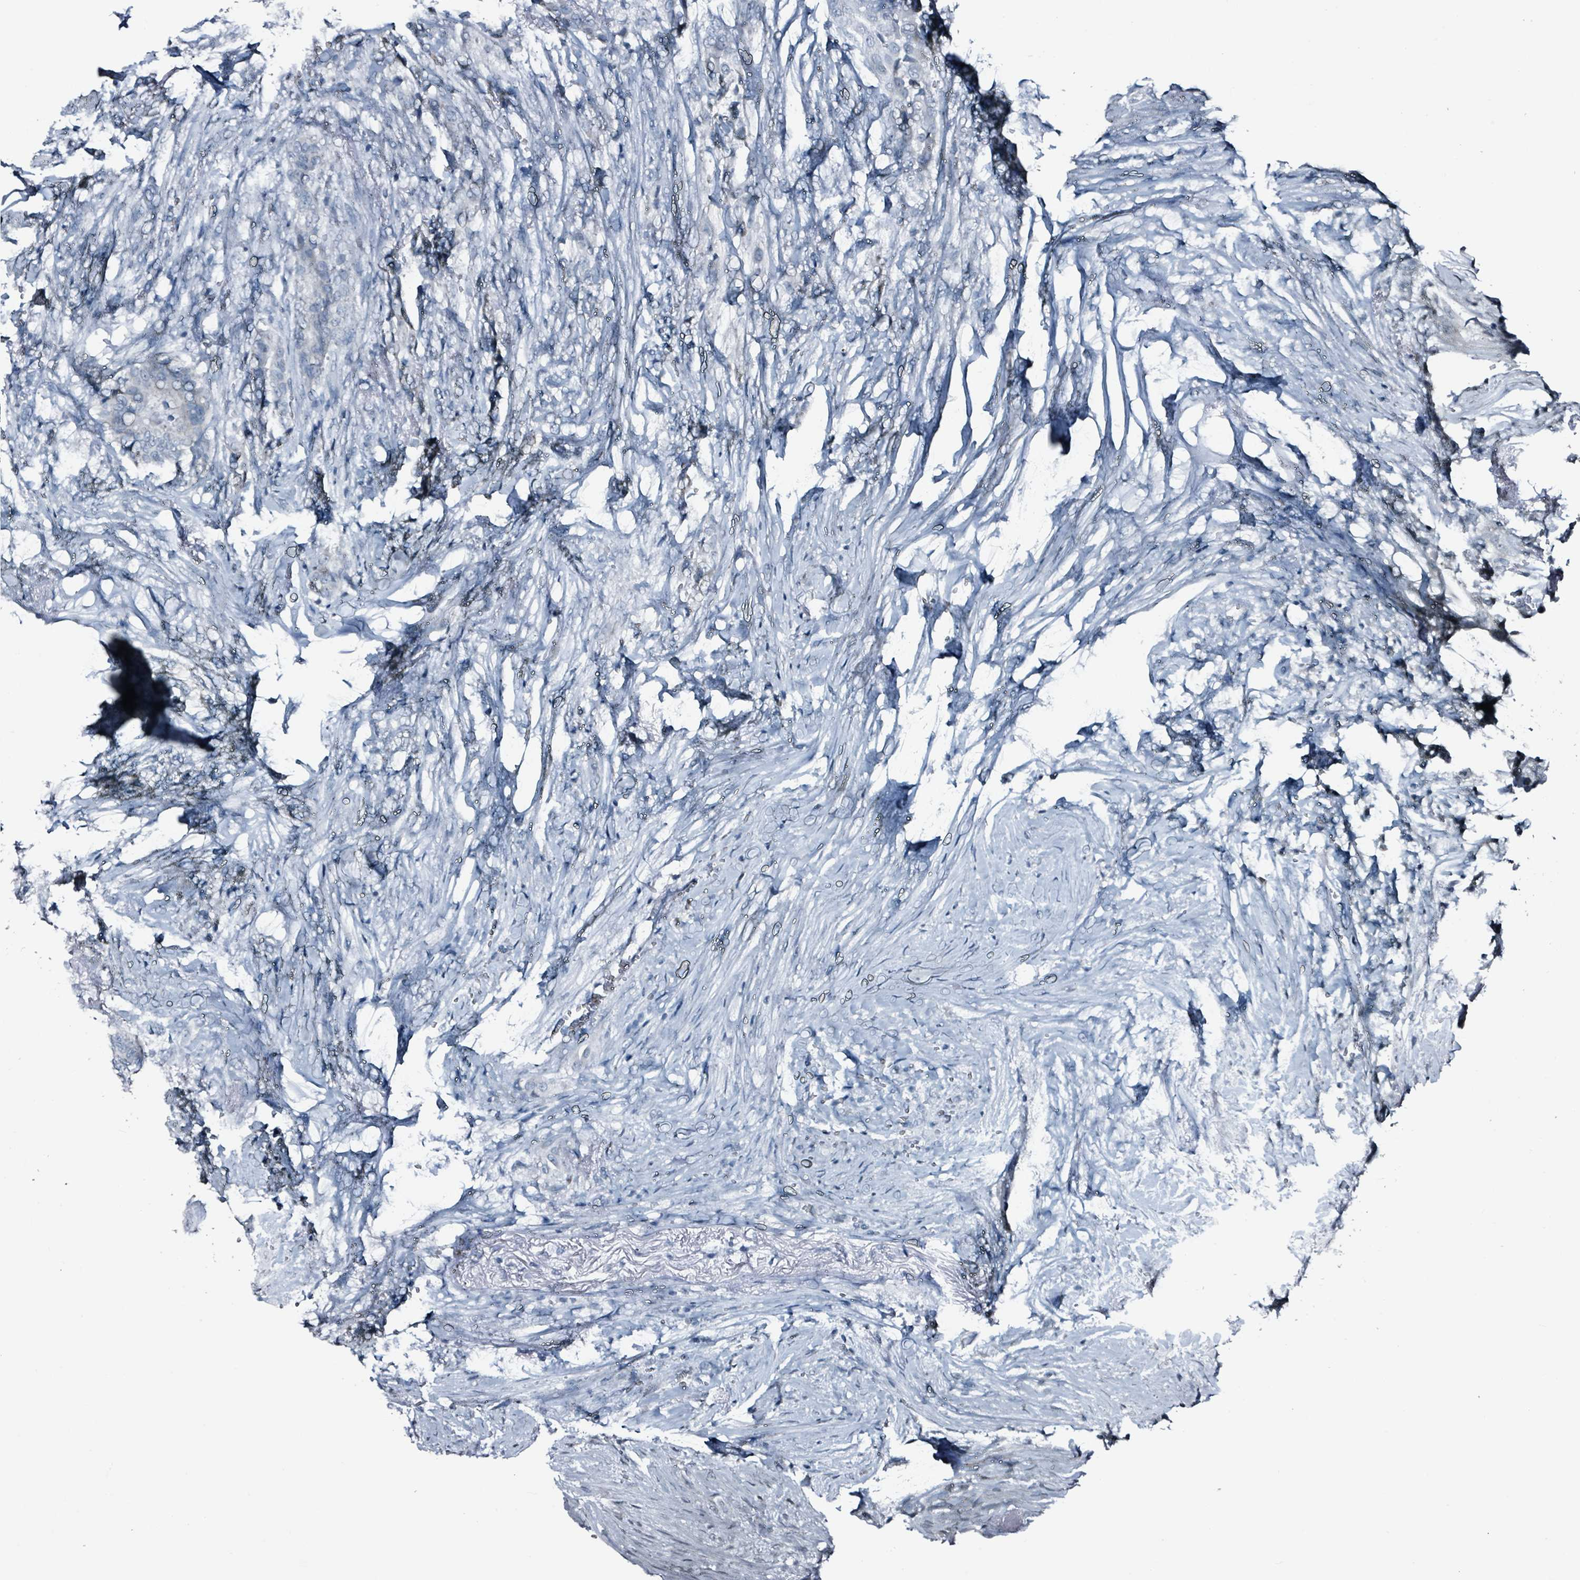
{"staining": {"intensity": "negative", "quantity": "none", "location": "none"}, "tissue": "thyroid cancer", "cell_type": "Tumor cells", "image_type": "cancer", "snomed": [{"axis": "morphology", "description": "Papillary adenocarcinoma, NOS"}, {"axis": "topography", "description": "Thyroid gland"}], "caption": "Tumor cells show no significant expression in thyroid cancer (papillary adenocarcinoma). (Brightfield microscopy of DAB (3,3'-diaminobenzidine) immunohistochemistry (IHC) at high magnification).", "gene": "CA9", "patient": {"sex": "male", "age": 61}}